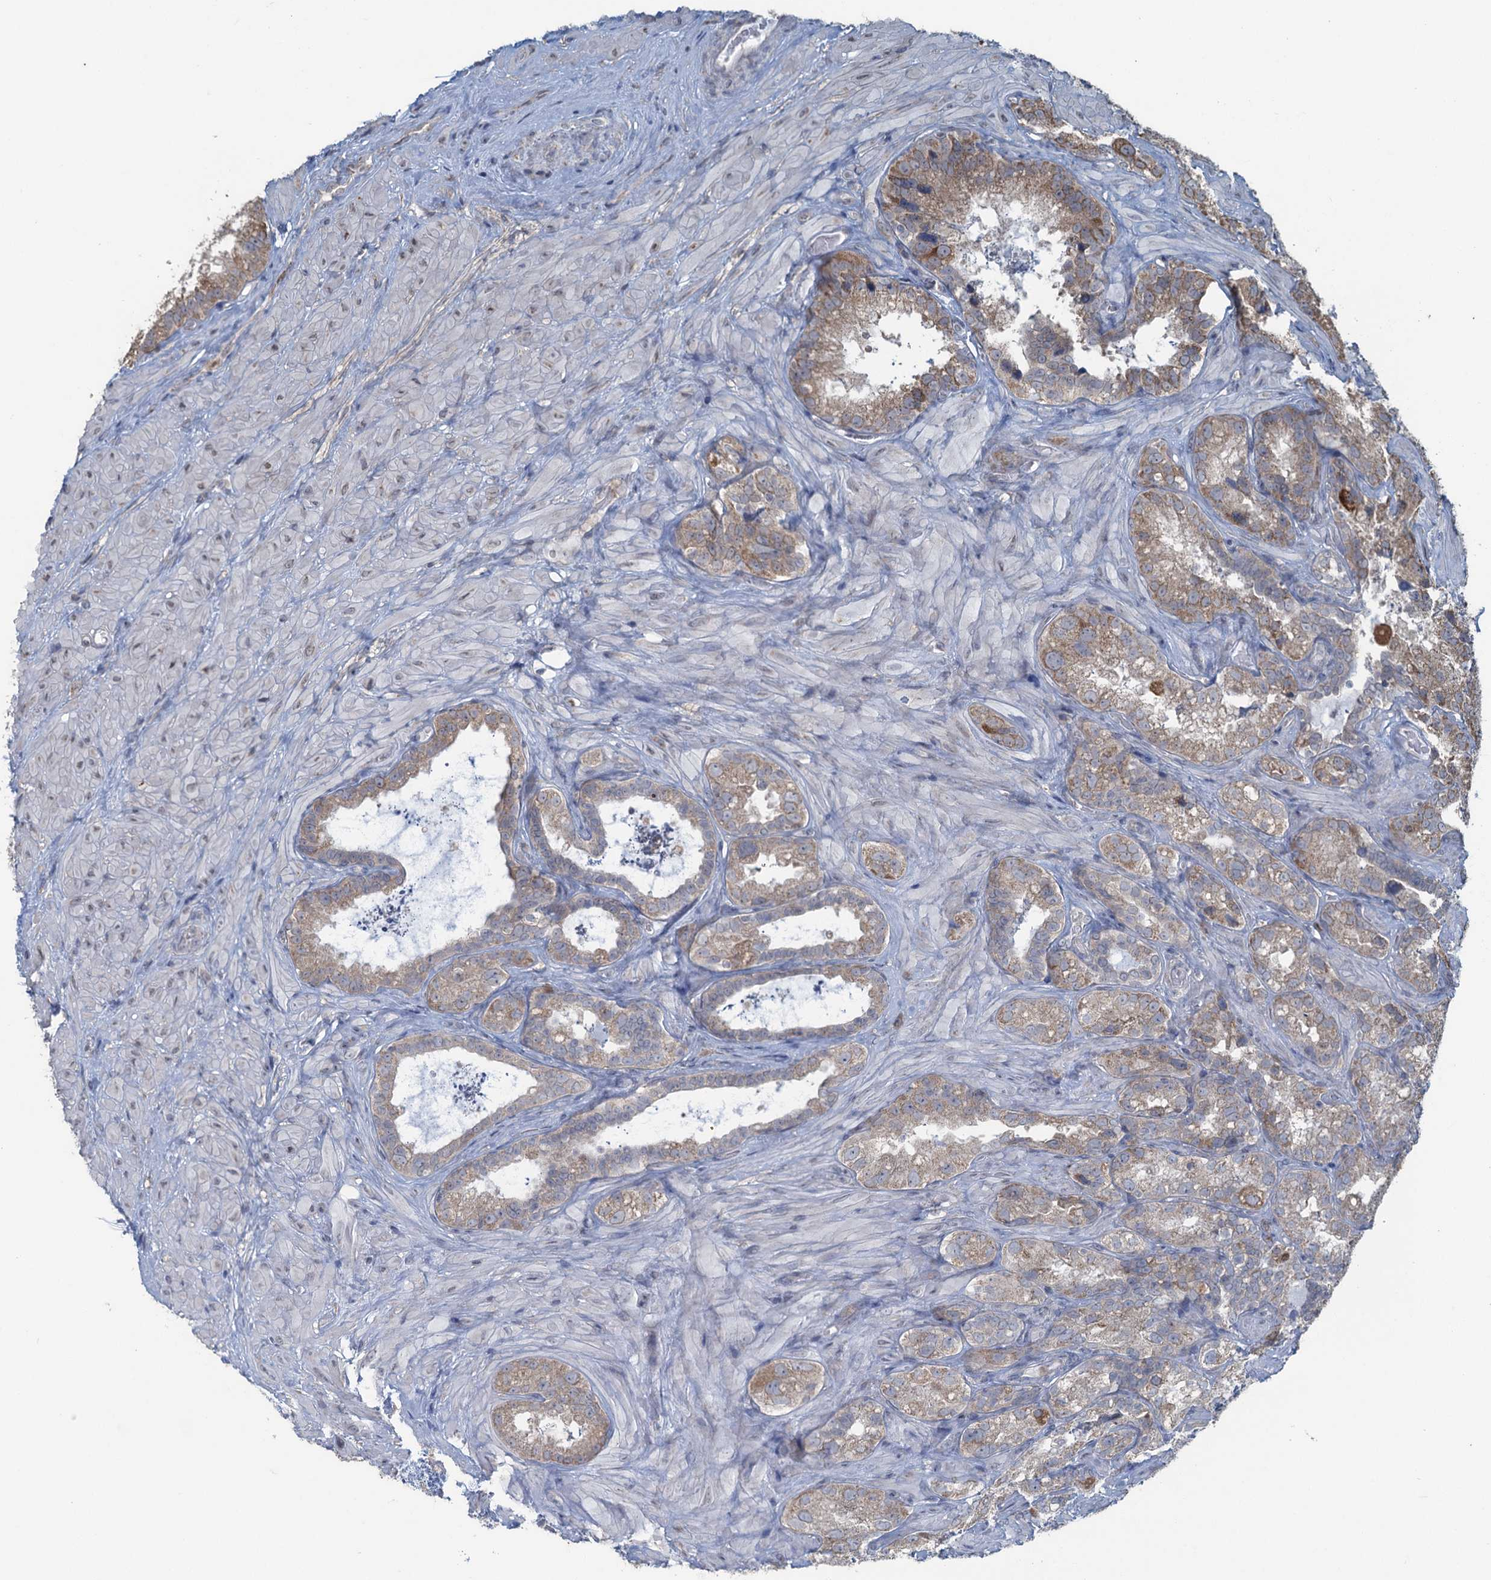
{"staining": {"intensity": "weak", "quantity": "25%-75%", "location": "cytoplasmic/membranous"}, "tissue": "seminal vesicle", "cell_type": "Glandular cells", "image_type": "normal", "snomed": [{"axis": "morphology", "description": "Normal tissue, NOS"}, {"axis": "topography", "description": "Seminal veicle"}, {"axis": "topography", "description": "Peripheral nerve tissue"}], "caption": "Immunohistochemistry histopathology image of normal seminal vesicle stained for a protein (brown), which displays low levels of weak cytoplasmic/membranous positivity in approximately 25%-75% of glandular cells.", "gene": "TEX35", "patient": {"sex": "male", "age": 67}}